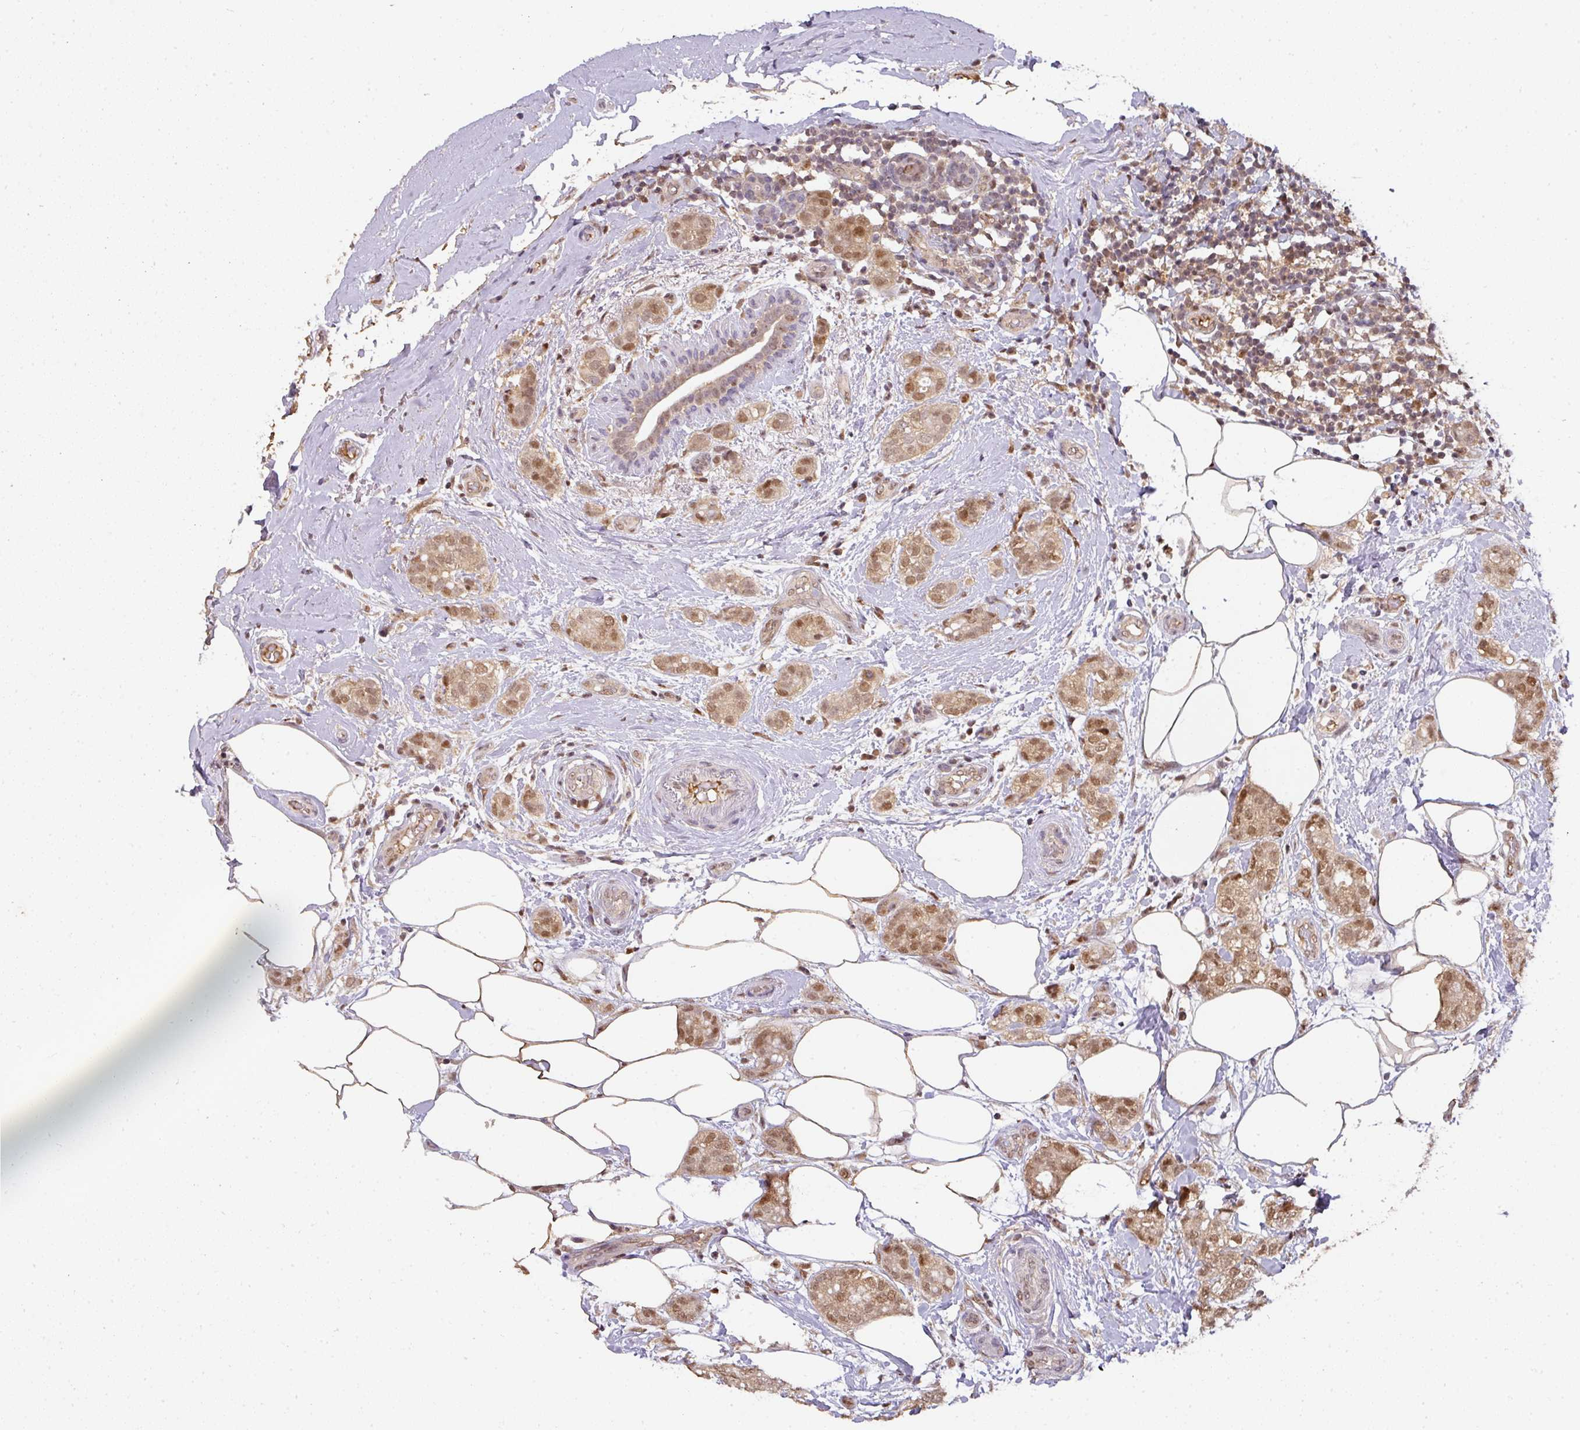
{"staining": {"intensity": "moderate", "quantity": ">75%", "location": "cytoplasmic/membranous,nuclear"}, "tissue": "breast cancer", "cell_type": "Tumor cells", "image_type": "cancer", "snomed": [{"axis": "morphology", "description": "Duct carcinoma"}, {"axis": "topography", "description": "Breast"}], "caption": "Immunohistochemistry (IHC) of human breast cancer (infiltrating ductal carcinoma) demonstrates medium levels of moderate cytoplasmic/membranous and nuclear expression in about >75% of tumor cells.", "gene": "RANBP9", "patient": {"sex": "female", "age": 73}}